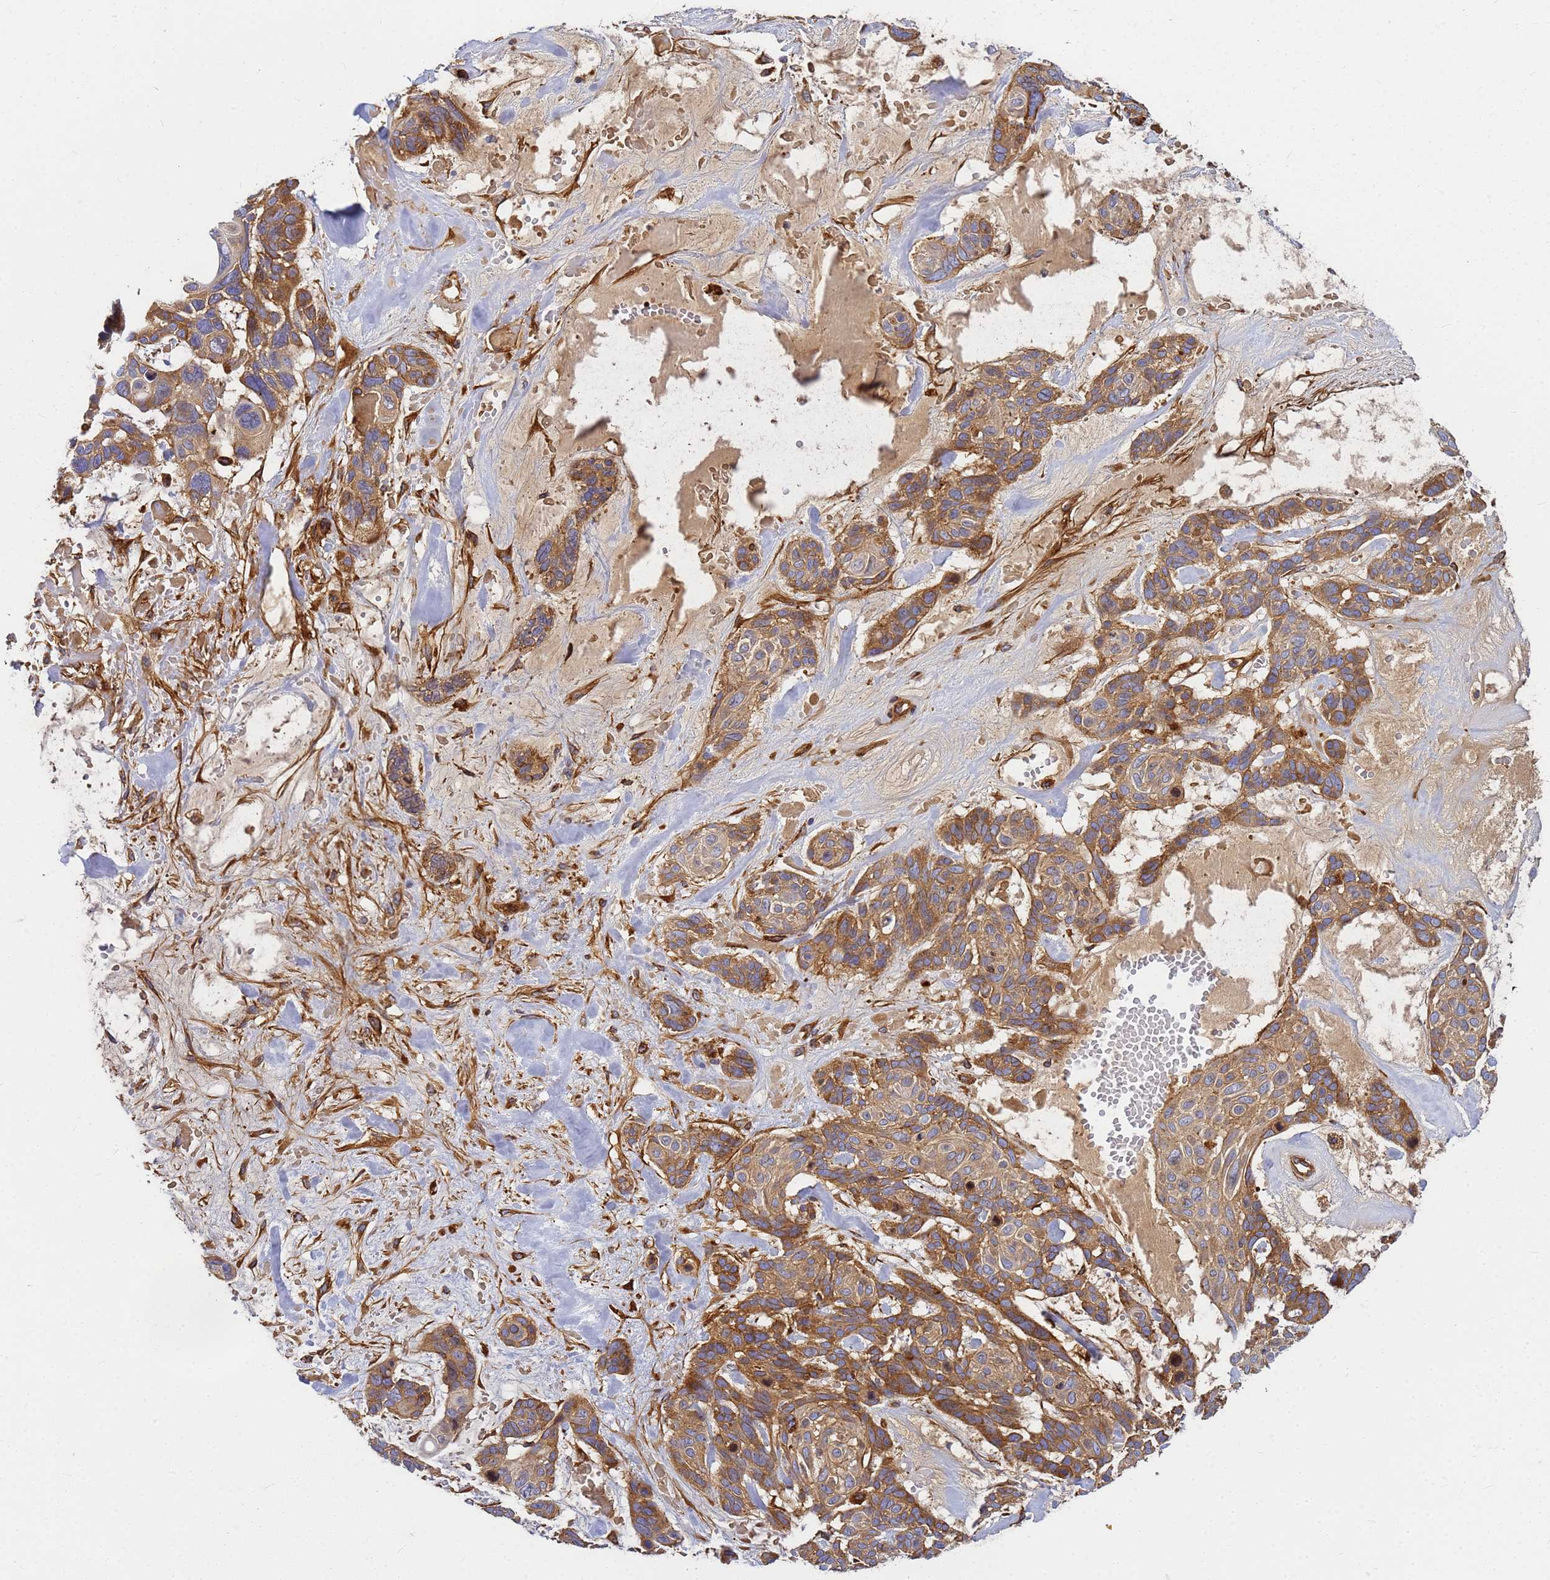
{"staining": {"intensity": "moderate", "quantity": ">75%", "location": "cytoplasmic/membranous"}, "tissue": "skin cancer", "cell_type": "Tumor cells", "image_type": "cancer", "snomed": [{"axis": "morphology", "description": "Basal cell carcinoma"}, {"axis": "topography", "description": "Skin"}], "caption": "High-power microscopy captured an IHC image of skin basal cell carcinoma, revealing moderate cytoplasmic/membranous positivity in approximately >75% of tumor cells.", "gene": "C2CD5", "patient": {"sex": "male", "age": 88}}